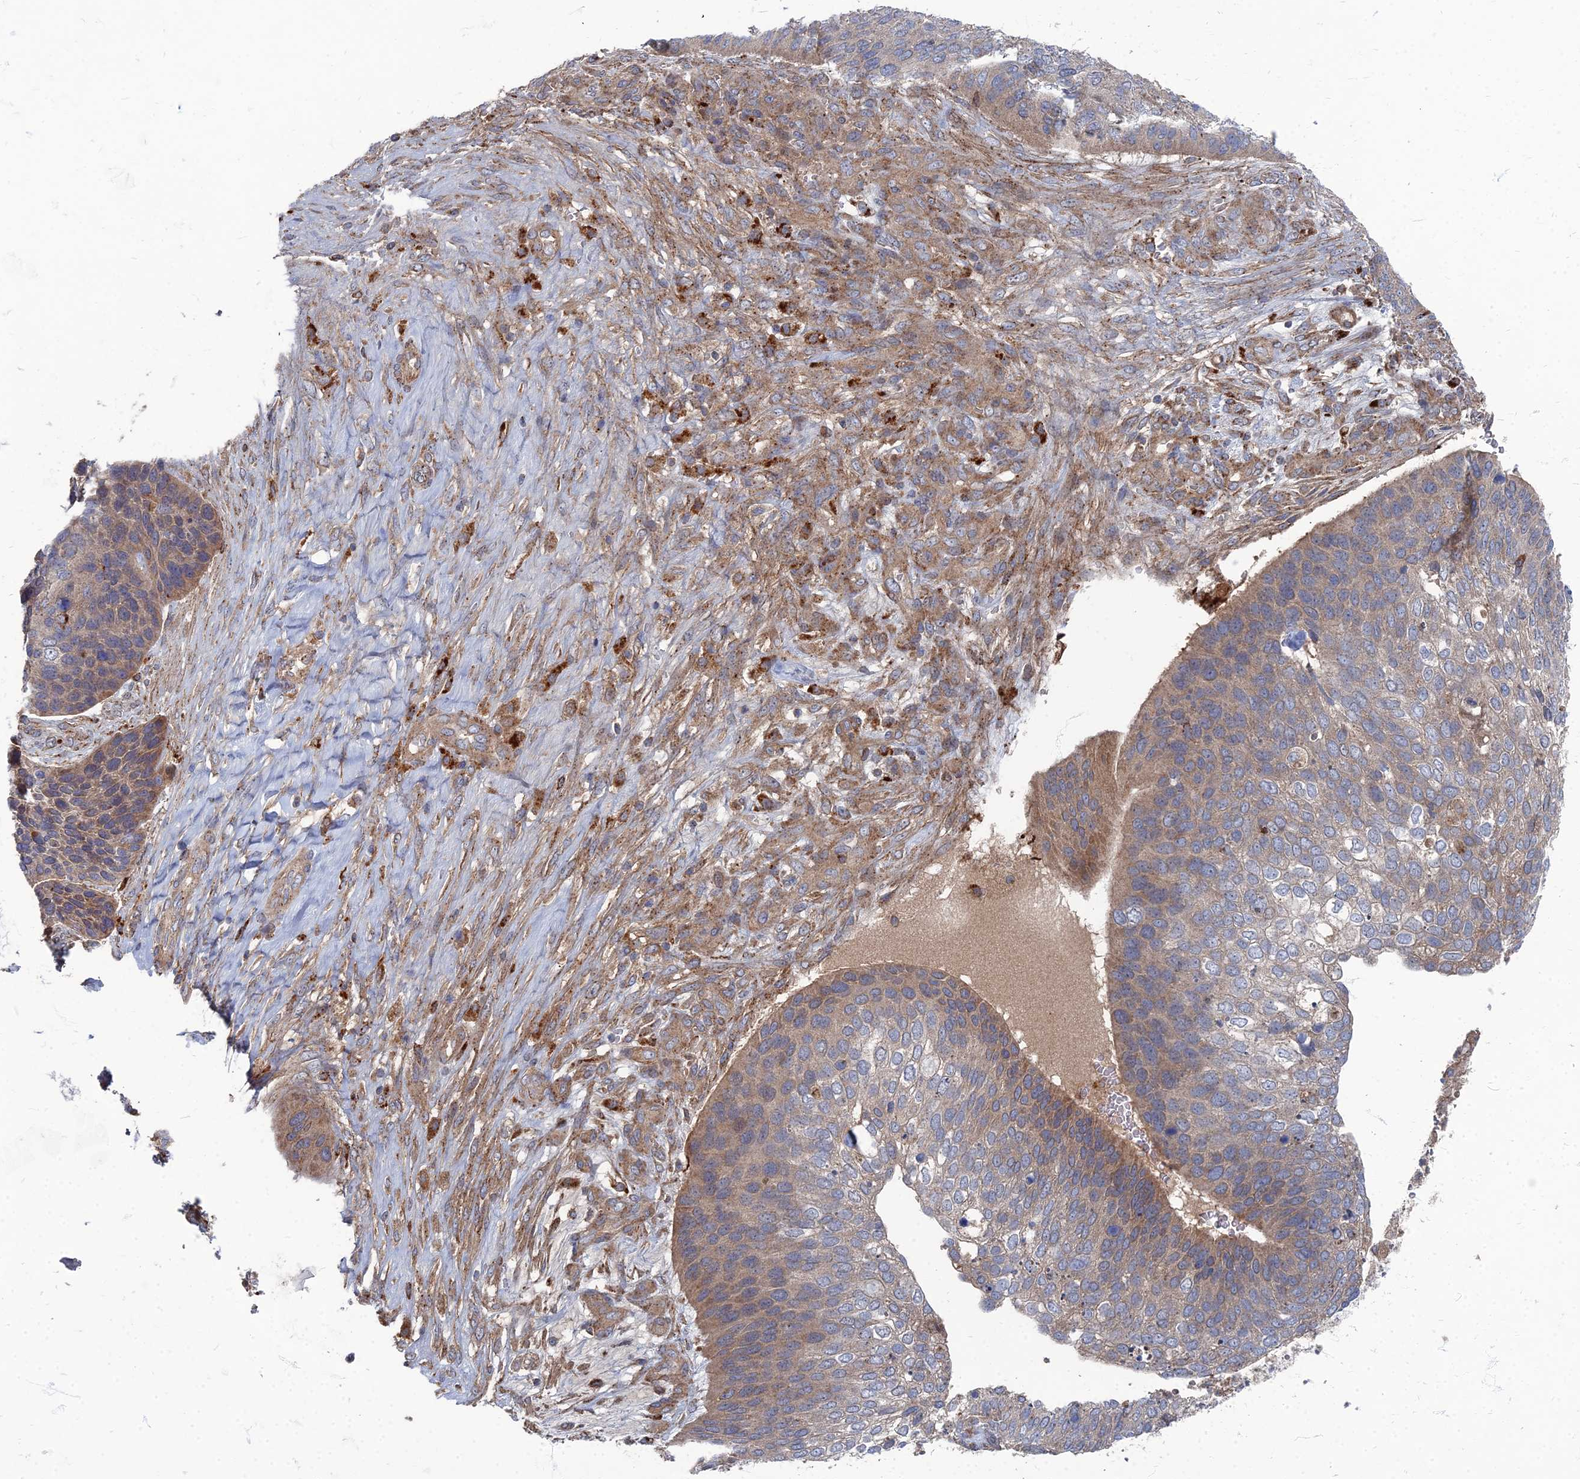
{"staining": {"intensity": "weak", "quantity": "25%-75%", "location": "cytoplasmic/membranous"}, "tissue": "skin cancer", "cell_type": "Tumor cells", "image_type": "cancer", "snomed": [{"axis": "morphology", "description": "Basal cell carcinoma"}, {"axis": "topography", "description": "Skin"}], "caption": "Approximately 25%-75% of tumor cells in skin cancer (basal cell carcinoma) exhibit weak cytoplasmic/membranous protein positivity as visualized by brown immunohistochemical staining.", "gene": "PPCDC", "patient": {"sex": "female", "age": 74}}